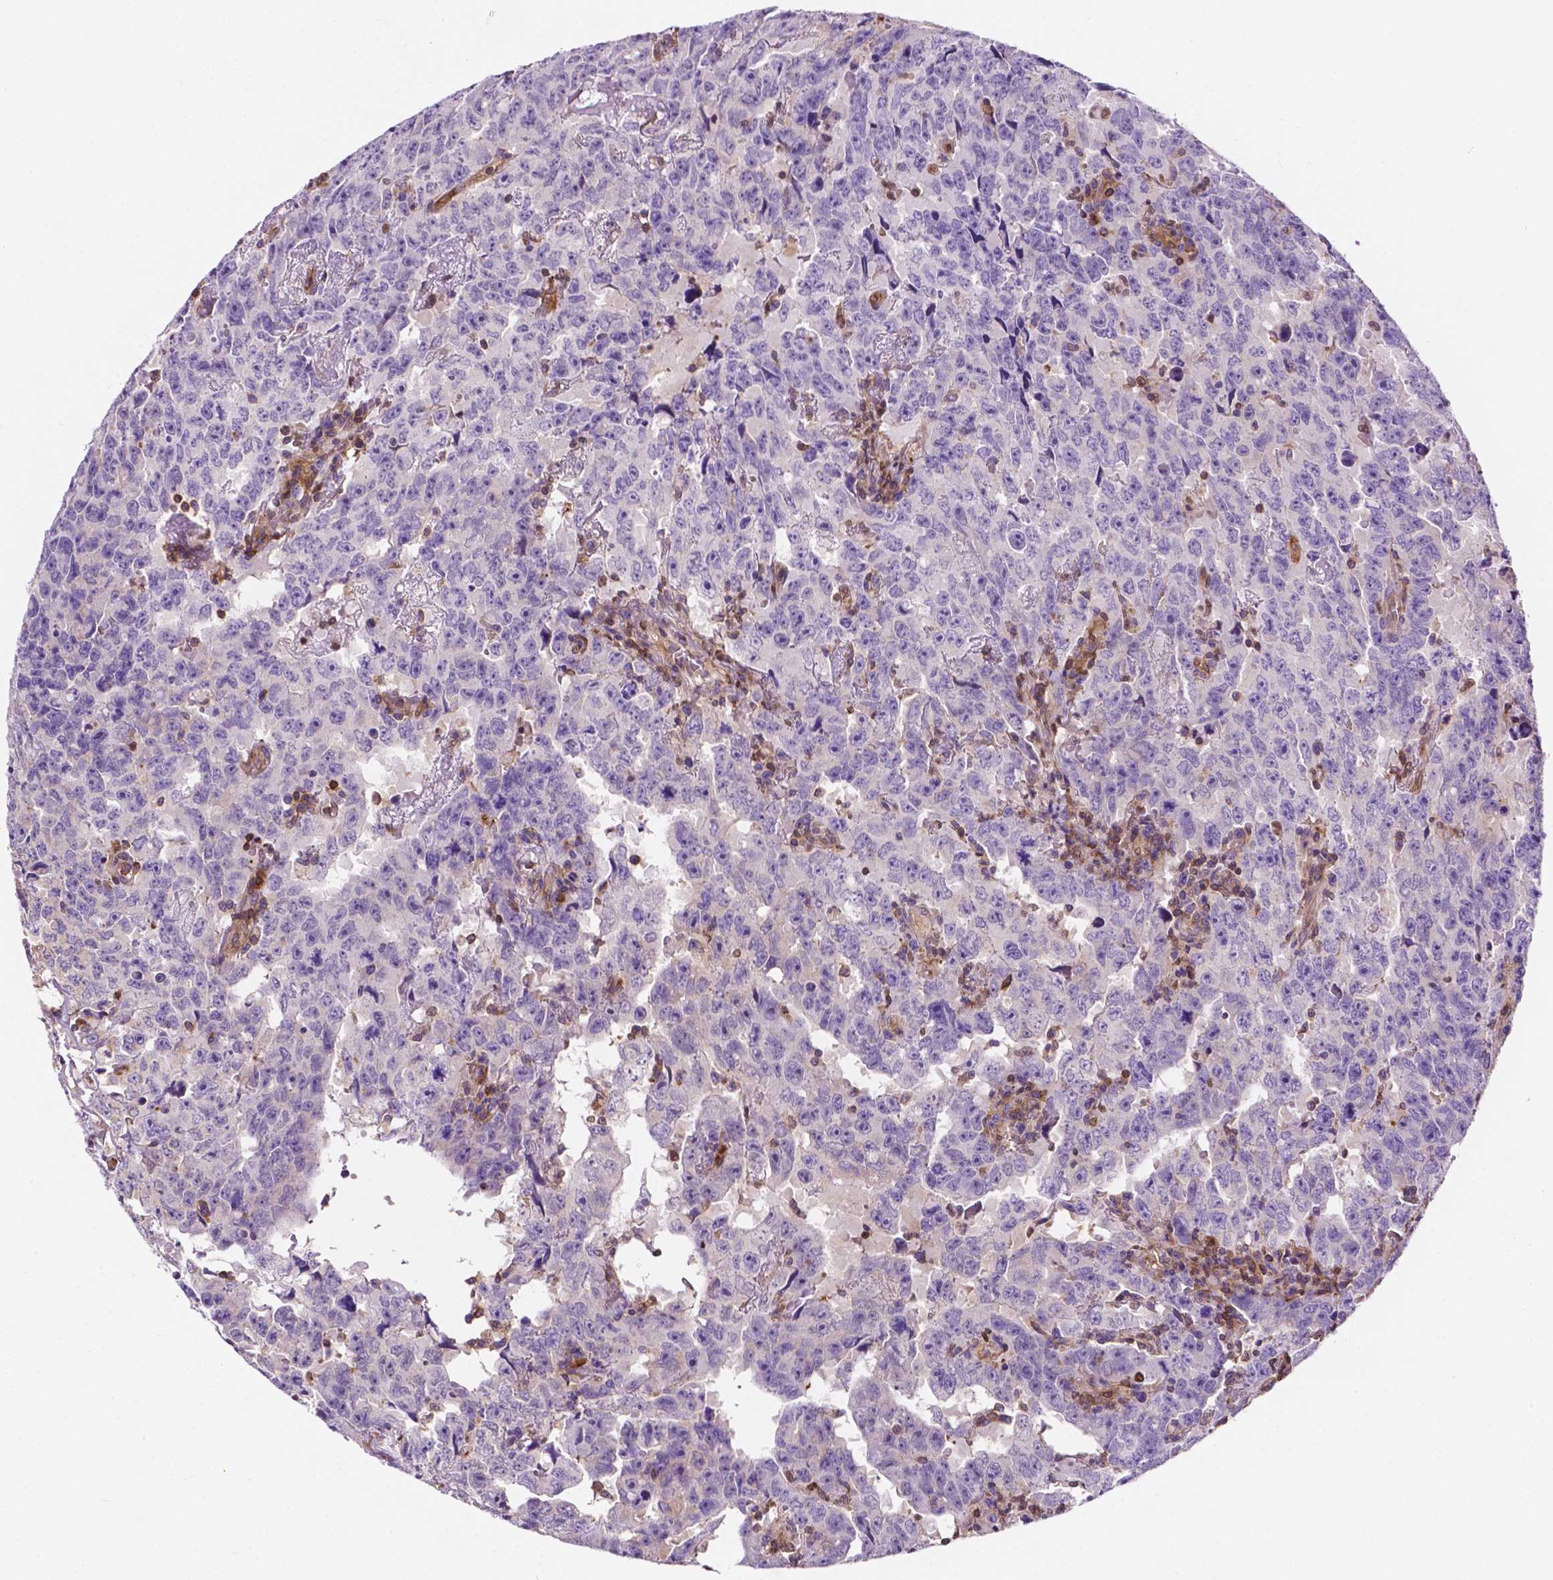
{"staining": {"intensity": "negative", "quantity": "none", "location": "none"}, "tissue": "testis cancer", "cell_type": "Tumor cells", "image_type": "cancer", "snomed": [{"axis": "morphology", "description": "Carcinoma, Embryonal, NOS"}, {"axis": "topography", "description": "Testis"}], "caption": "This is an immunohistochemistry image of embryonal carcinoma (testis). There is no expression in tumor cells.", "gene": "DCN", "patient": {"sex": "male", "age": 24}}